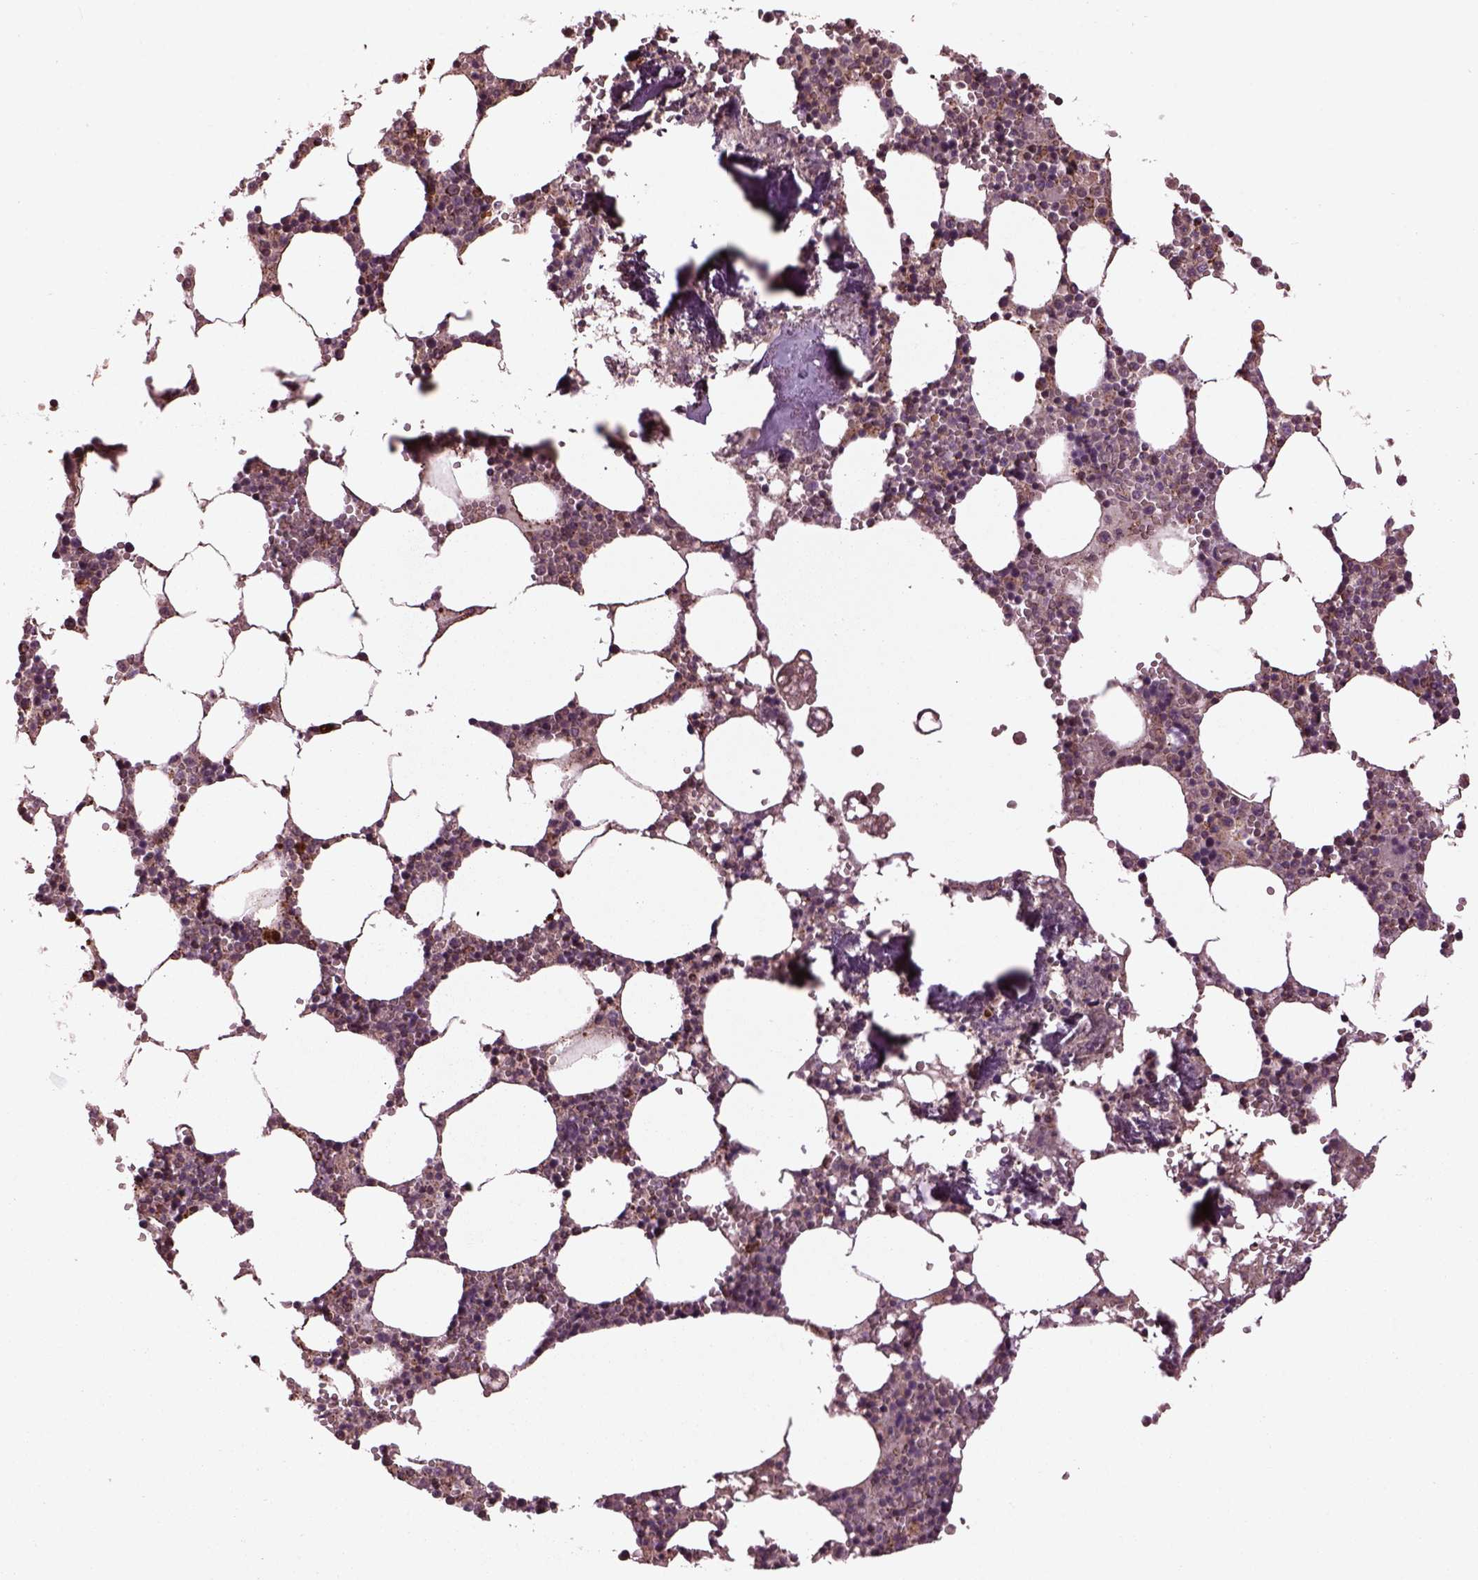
{"staining": {"intensity": "moderate", "quantity": "<25%", "location": "cytoplasmic/membranous"}, "tissue": "bone marrow", "cell_type": "Hematopoietic cells", "image_type": "normal", "snomed": [{"axis": "morphology", "description": "Normal tissue, NOS"}, {"axis": "topography", "description": "Bone marrow"}], "caption": "The photomicrograph demonstrates staining of benign bone marrow, revealing moderate cytoplasmic/membranous protein expression (brown color) within hematopoietic cells.", "gene": "TMEM254", "patient": {"sex": "female", "age": 64}}